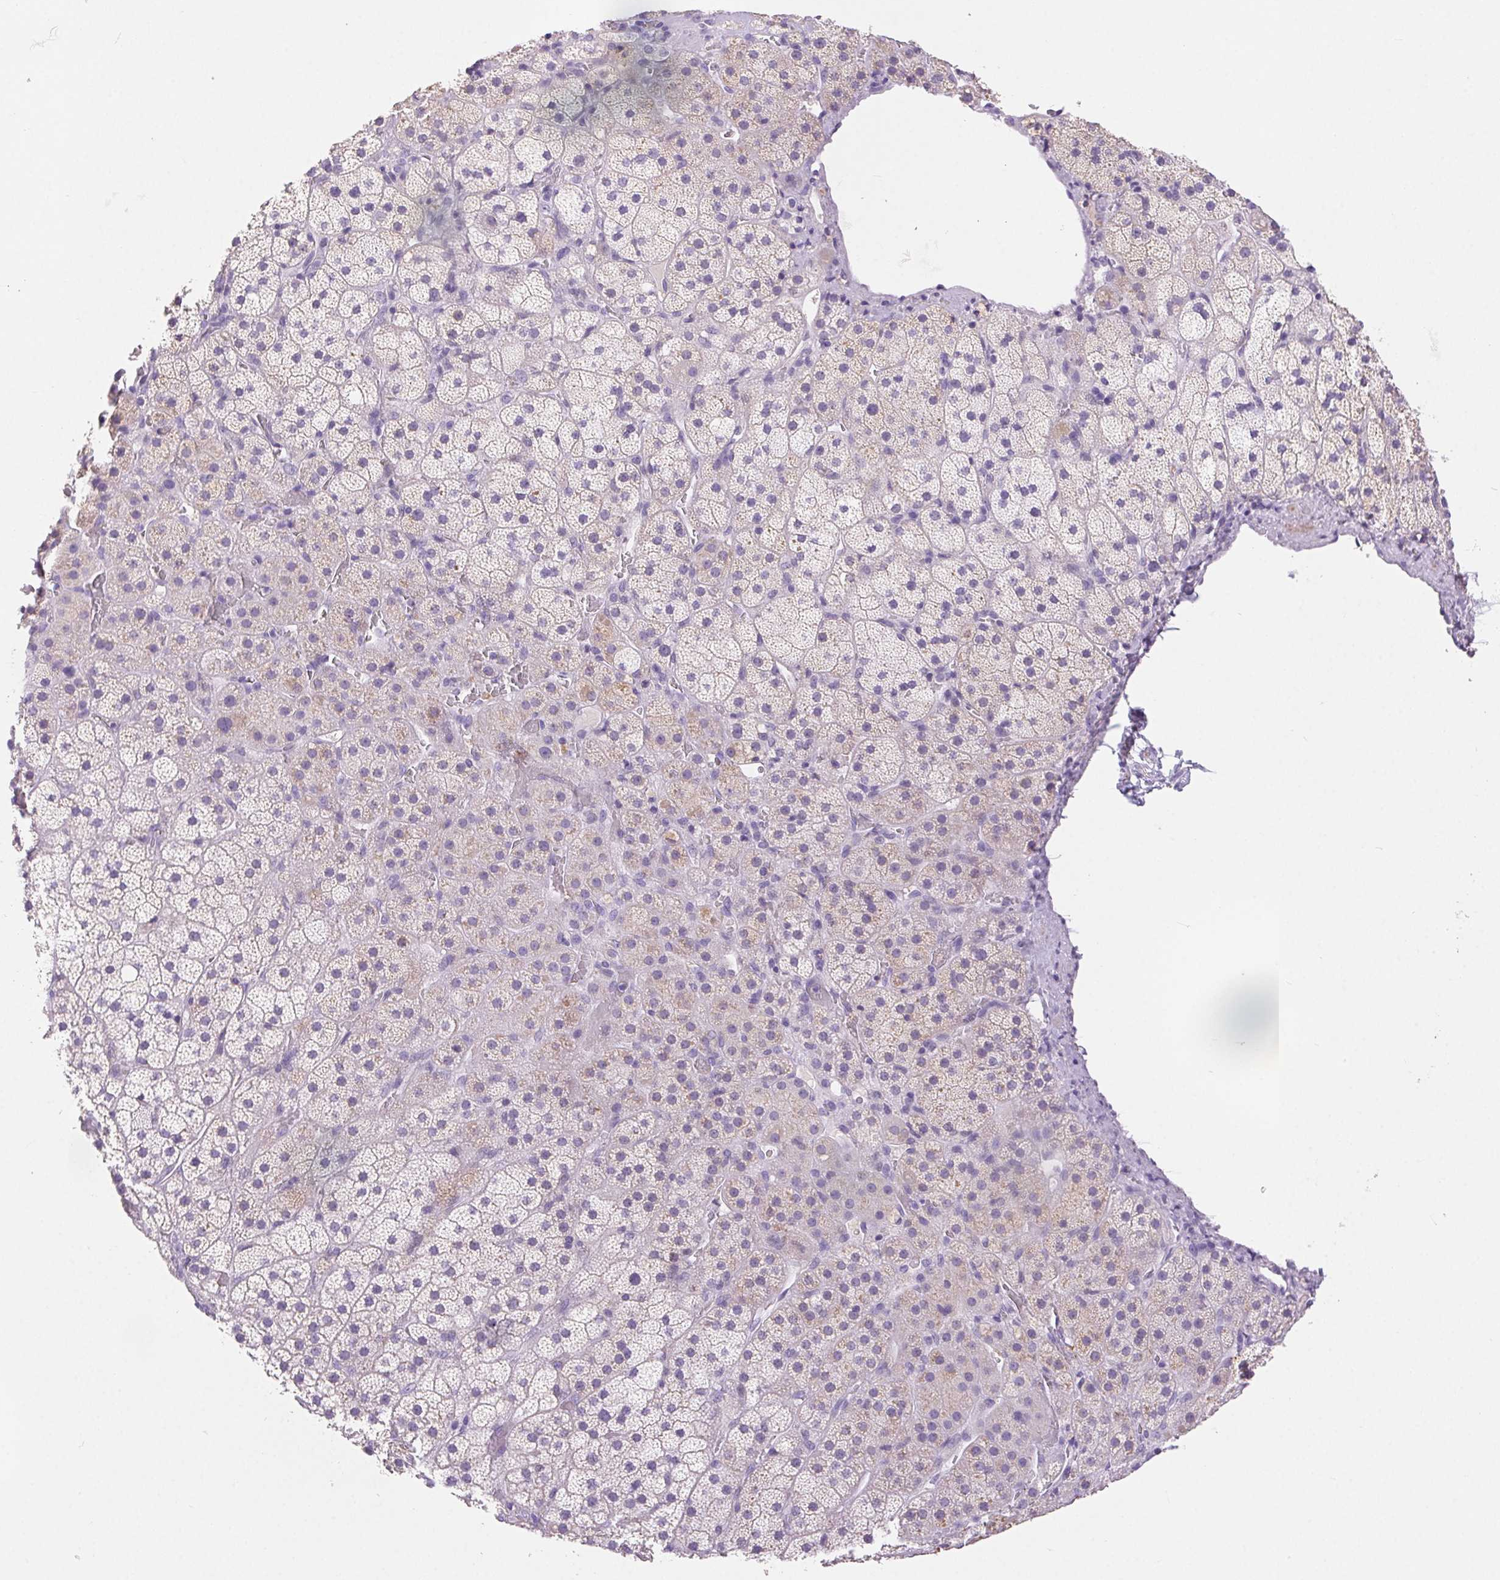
{"staining": {"intensity": "weak", "quantity": "<25%", "location": "cytoplasmic/membranous"}, "tissue": "adrenal gland", "cell_type": "Glandular cells", "image_type": "normal", "snomed": [{"axis": "morphology", "description": "Normal tissue, NOS"}, {"axis": "topography", "description": "Adrenal gland"}], "caption": "This is an immunohistochemistry histopathology image of unremarkable human adrenal gland. There is no positivity in glandular cells.", "gene": "ARHGAP11B", "patient": {"sex": "male", "age": 57}}